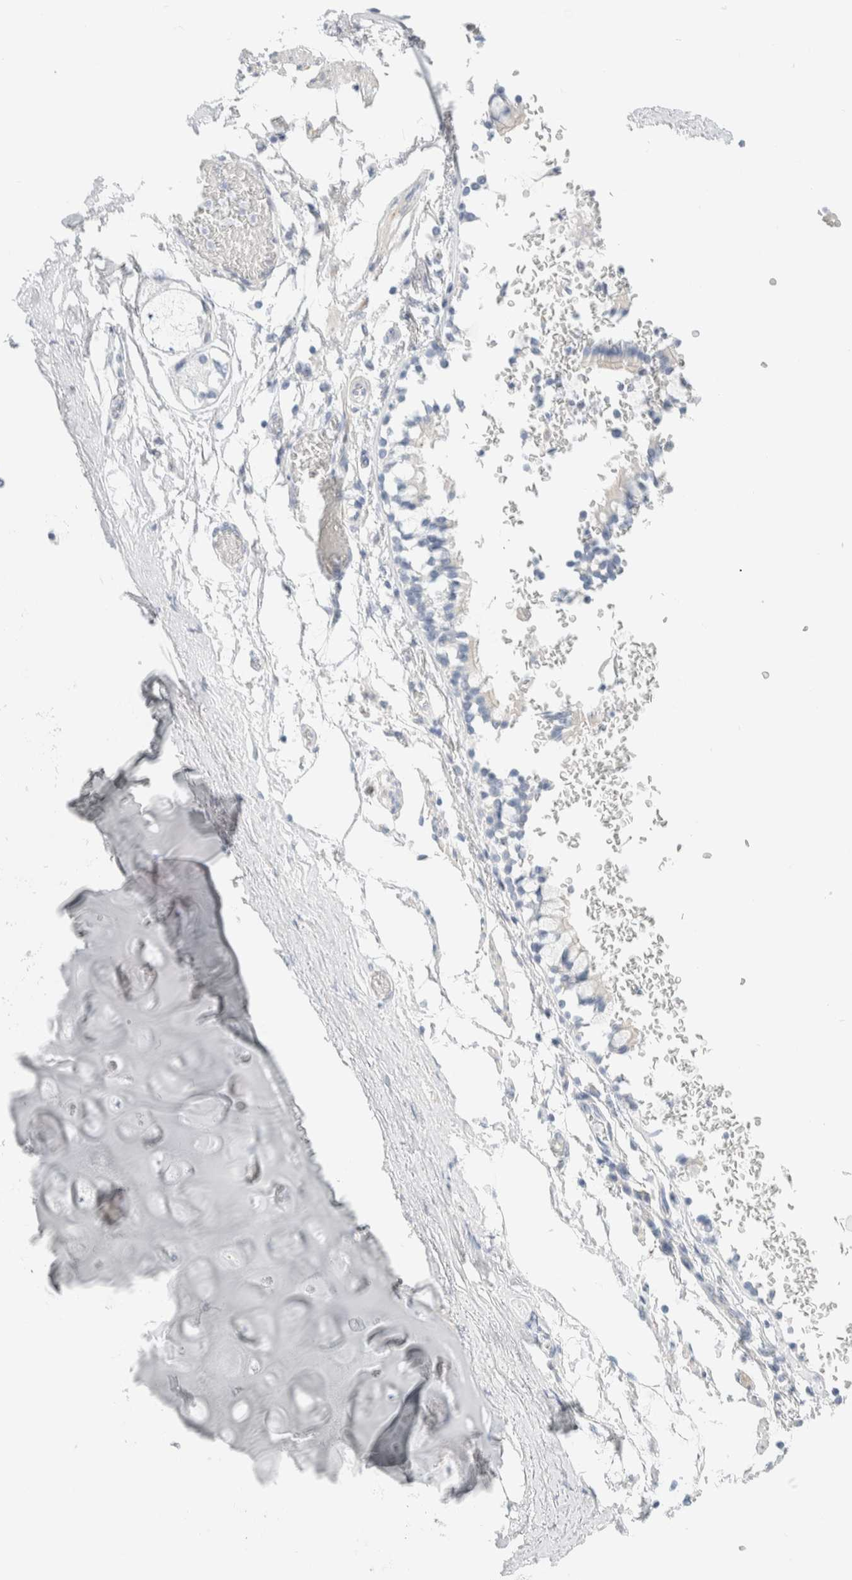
{"staining": {"intensity": "negative", "quantity": "none", "location": "none"}, "tissue": "adipose tissue", "cell_type": "Adipocytes", "image_type": "normal", "snomed": [{"axis": "morphology", "description": "Normal tissue, NOS"}, {"axis": "topography", "description": "Cartilage tissue"}, {"axis": "topography", "description": "Lung"}], "caption": "Adipocytes show no significant expression in normal adipose tissue.", "gene": "ATCAY", "patient": {"sex": "female", "age": 77}}